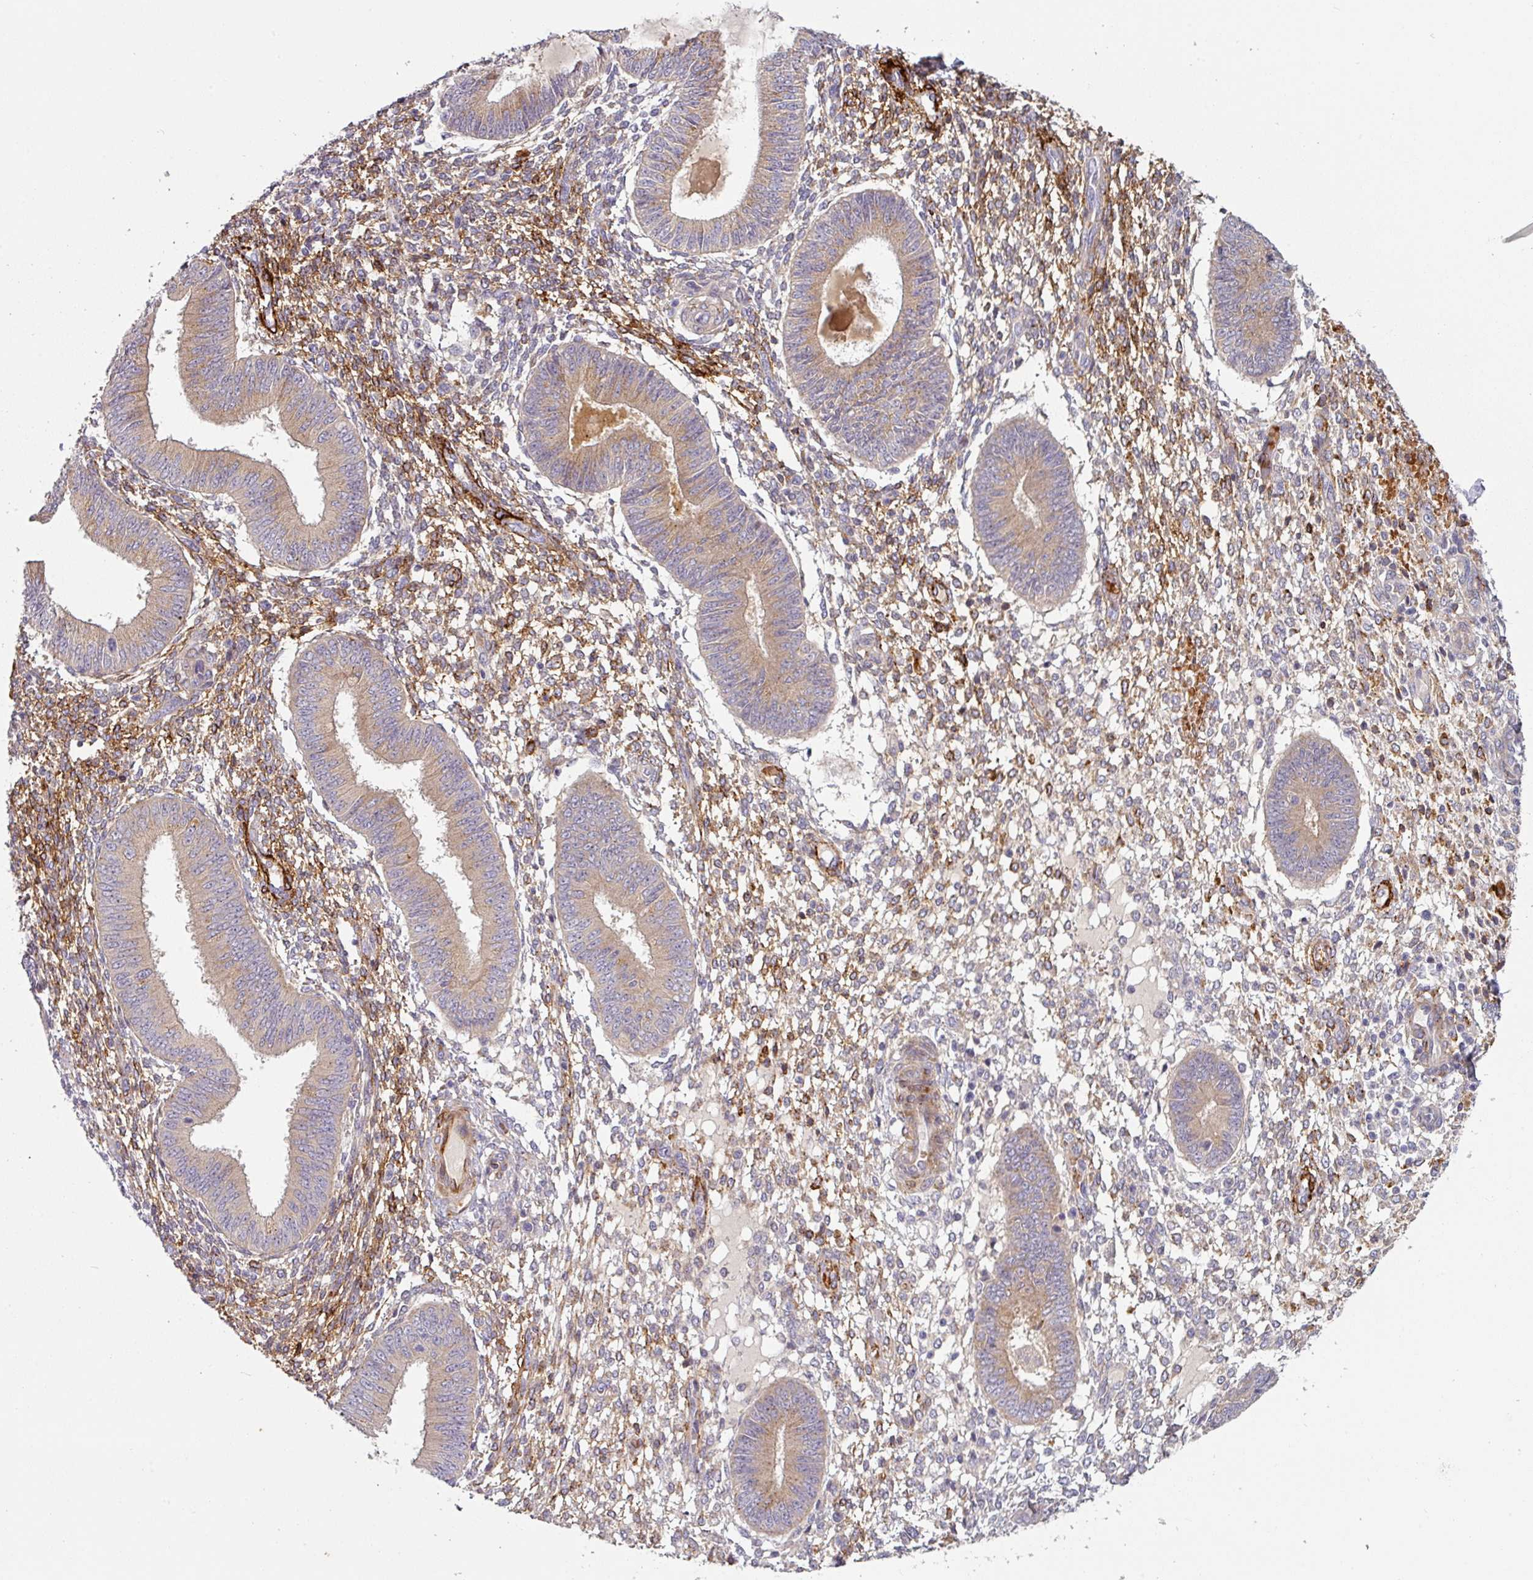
{"staining": {"intensity": "moderate", "quantity": "25%-75%", "location": "cytoplasmic/membranous"}, "tissue": "endometrium", "cell_type": "Cells in endometrial stroma", "image_type": "normal", "snomed": [{"axis": "morphology", "description": "Normal tissue, NOS"}, {"axis": "topography", "description": "Endometrium"}], "caption": "This image reveals immunohistochemistry staining of unremarkable endometrium, with medium moderate cytoplasmic/membranous staining in about 25%-75% of cells in endometrial stroma.", "gene": "PRODH2", "patient": {"sex": "female", "age": 49}}